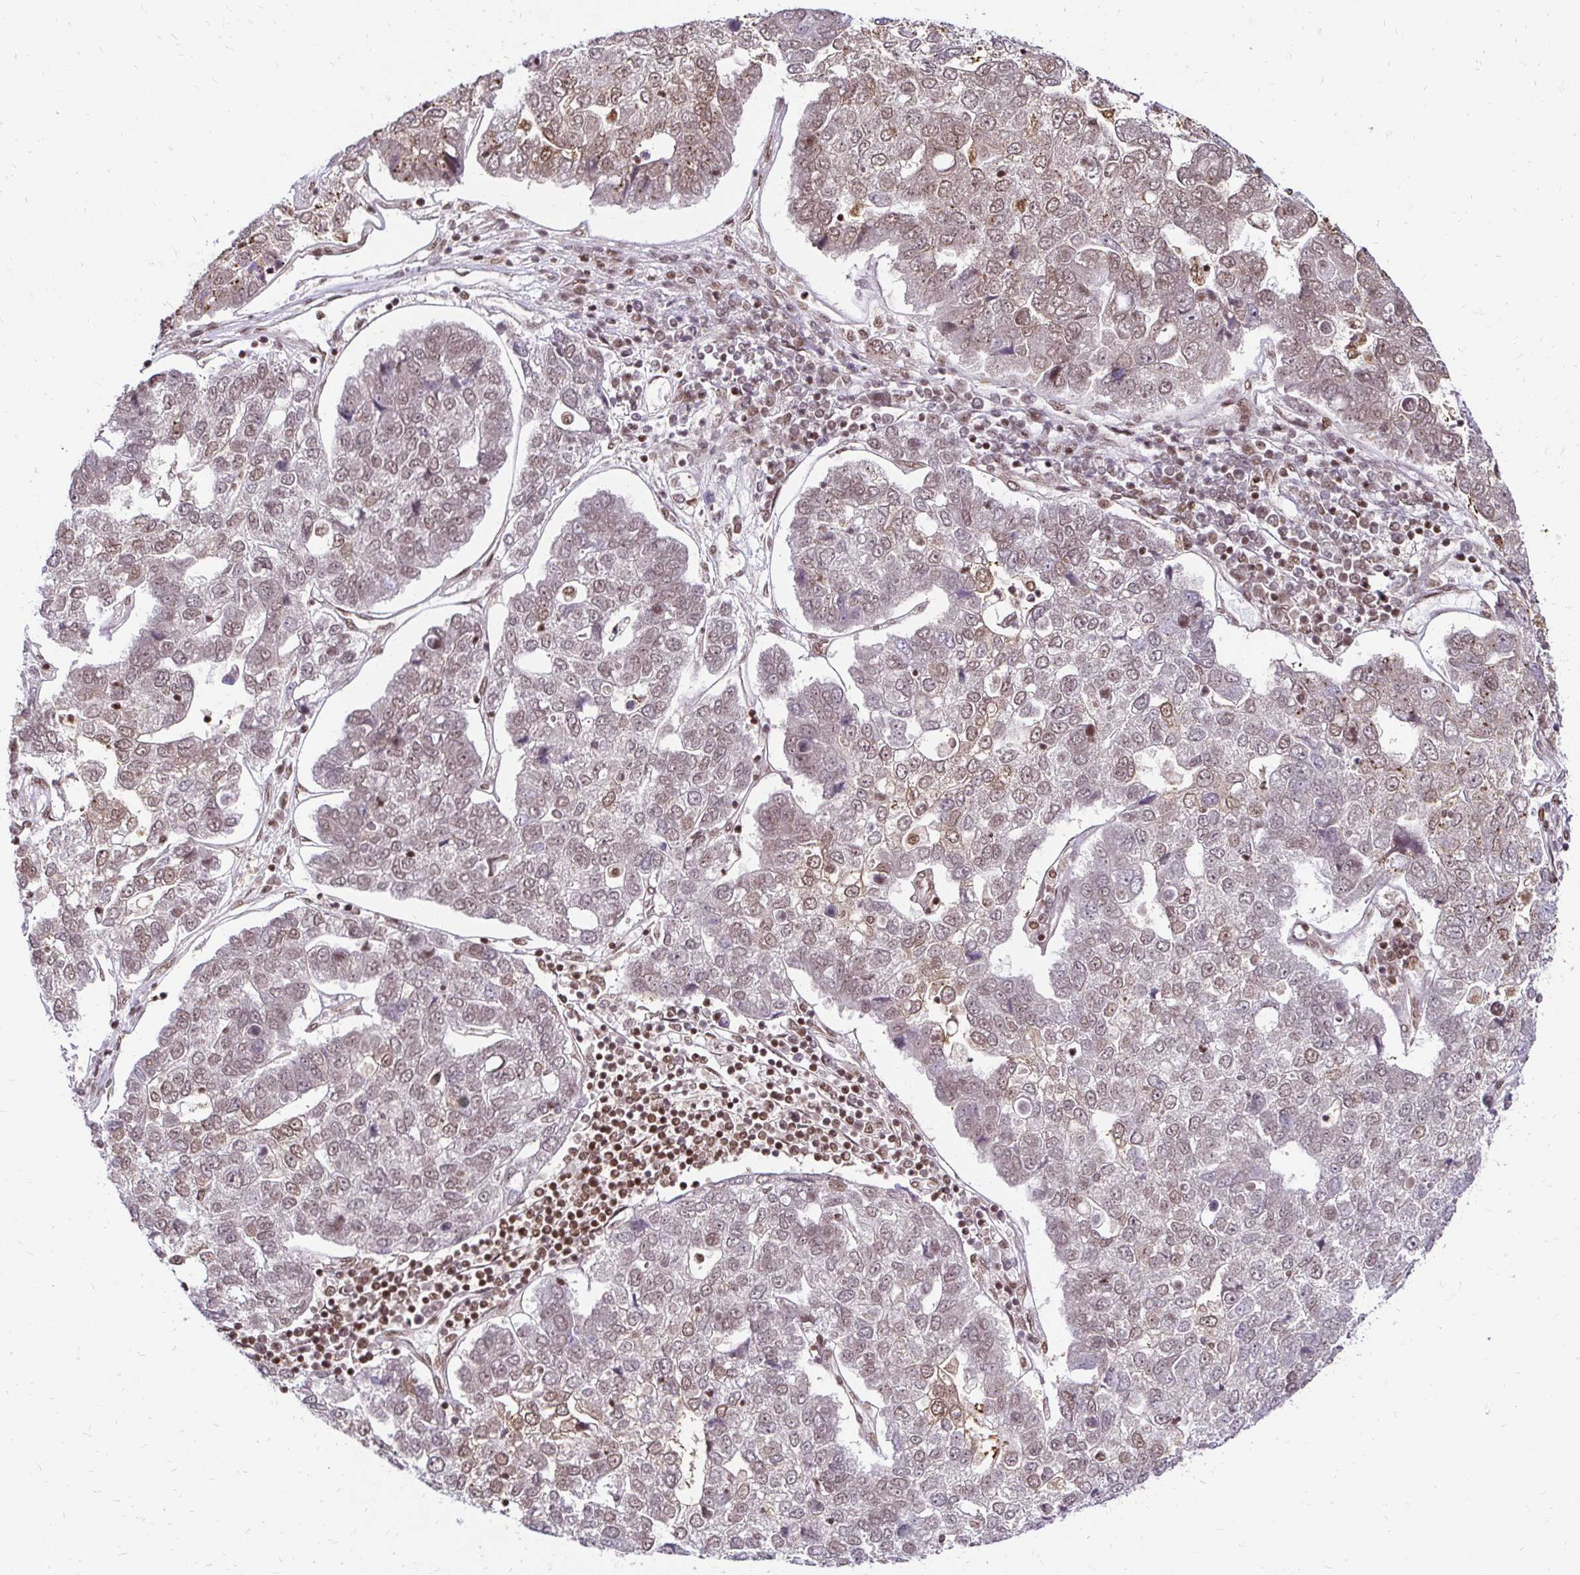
{"staining": {"intensity": "weak", "quantity": "25%-75%", "location": "nuclear"}, "tissue": "pancreatic cancer", "cell_type": "Tumor cells", "image_type": "cancer", "snomed": [{"axis": "morphology", "description": "Adenocarcinoma, NOS"}, {"axis": "topography", "description": "Pancreas"}], "caption": "IHC of pancreatic cancer (adenocarcinoma) shows low levels of weak nuclear expression in about 25%-75% of tumor cells. IHC stains the protein in brown and the nuclei are stained blue.", "gene": "GLYR1", "patient": {"sex": "female", "age": 61}}